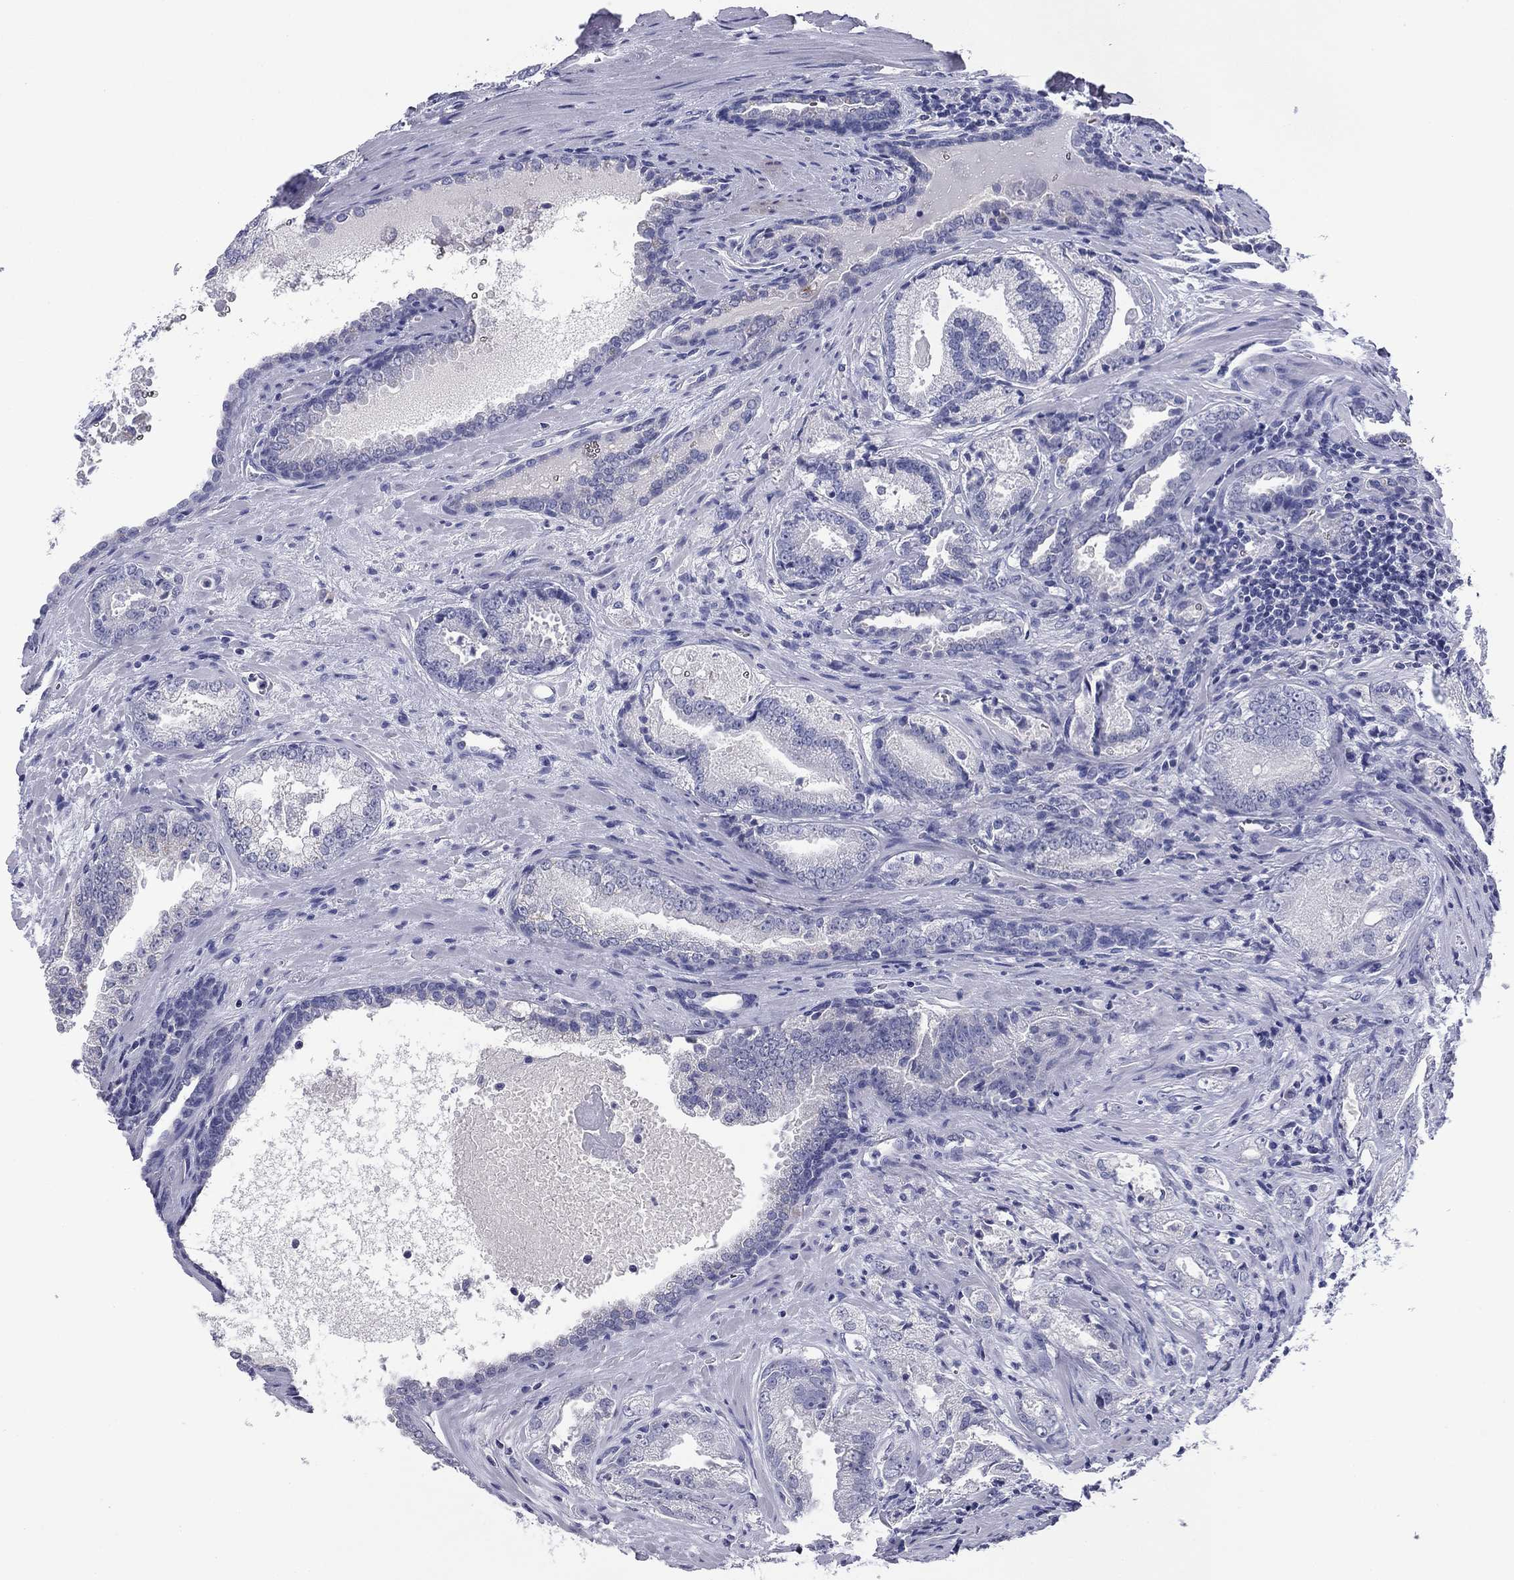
{"staining": {"intensity": "negative", "quantity": "none", "location": "none"}, "tissue": "prostate cancer", "cell_type": "Tumor cells", "image_type": "cancer", "snomed": [{"axis": "morphology", "description": "Adenocarcinoma, NOS"}, {"axis": "morphology", "description": "Adenocarcinoma, High grade"}, {"axis": "topography", "description": "Prostate"}], "caption": "Tumor cells are negative for protein expression in human adenocarcinoma (high-grade) (prostate).", "gene": "ABCC2", "patient": {"sex": "male", "age": 70}}